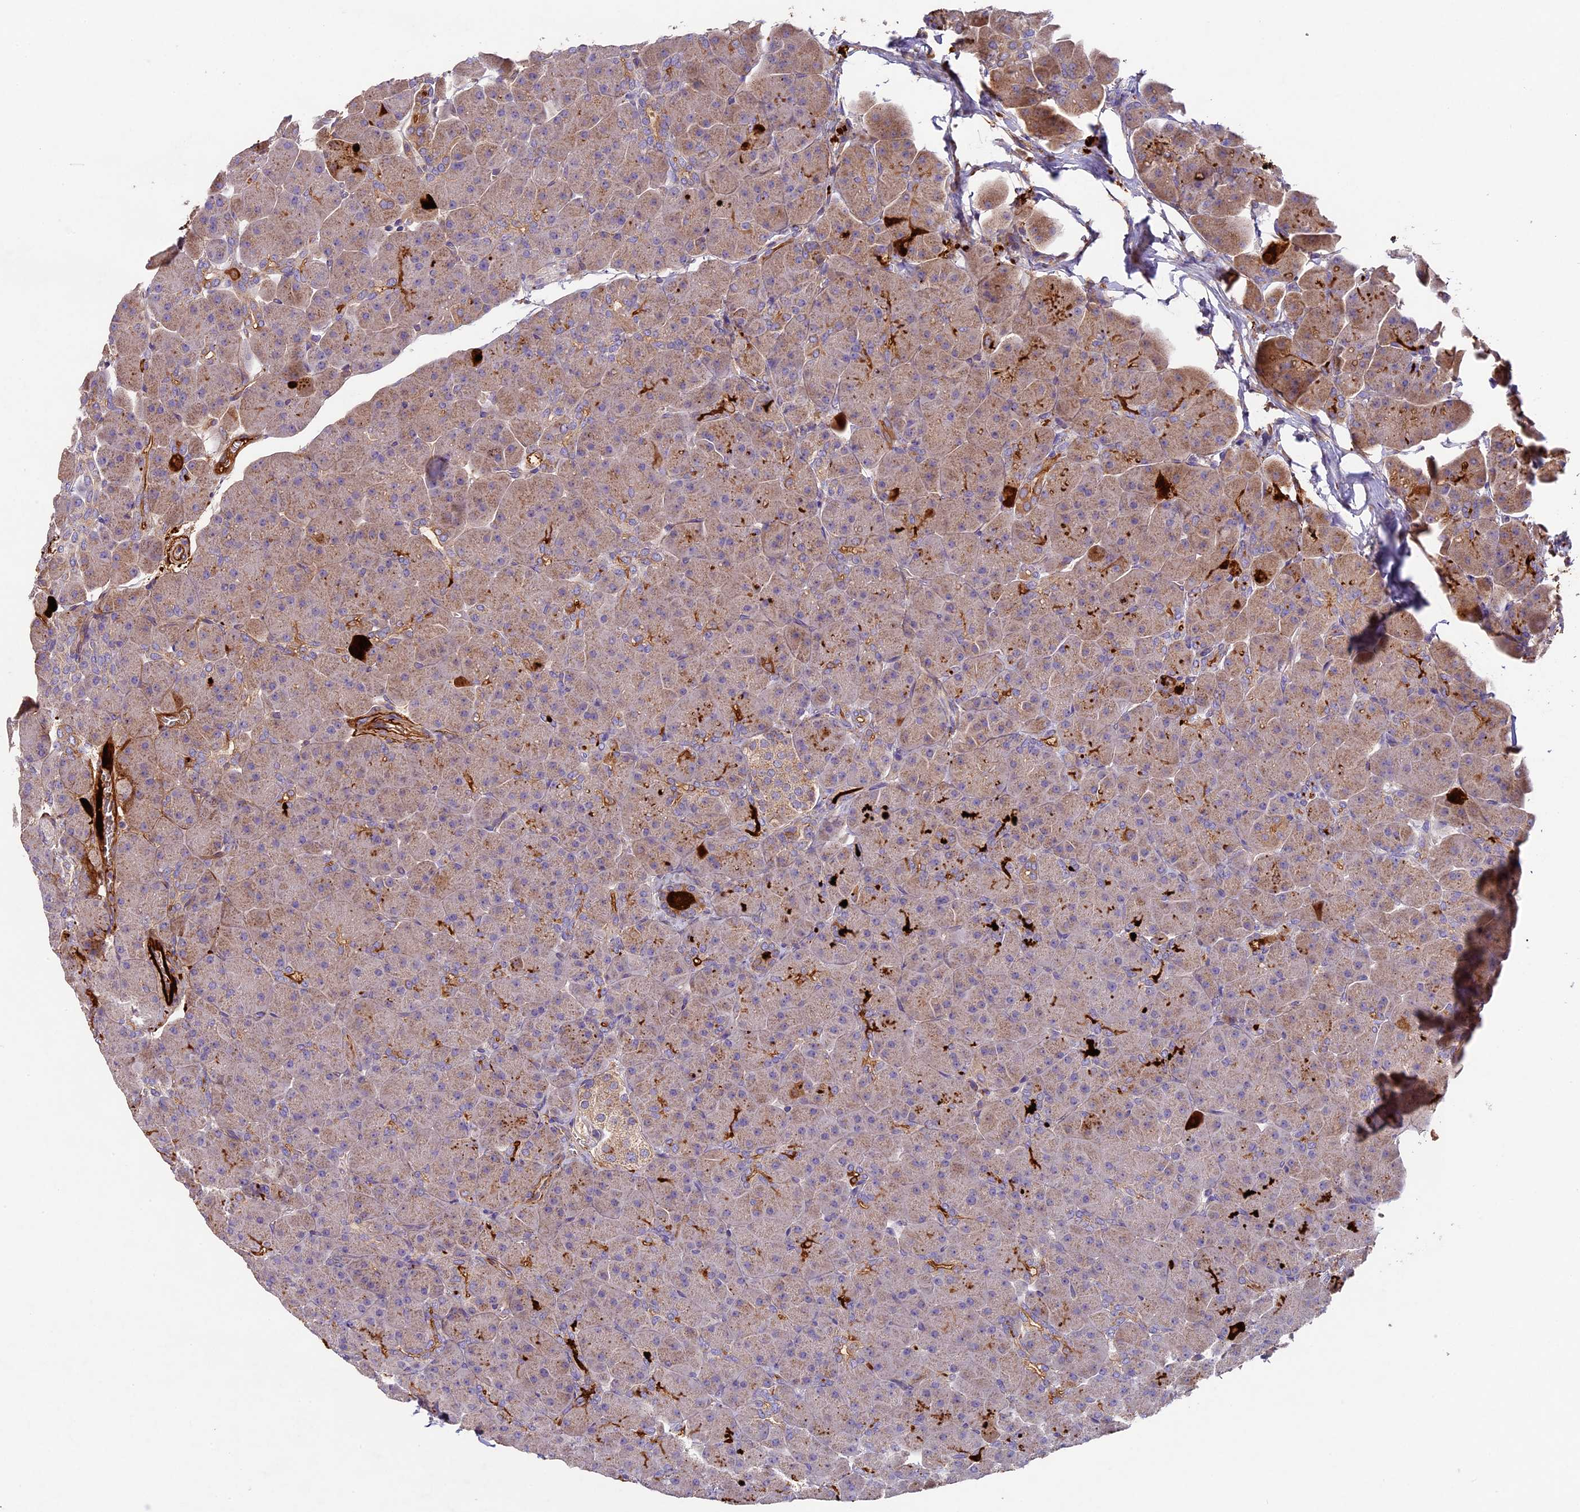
{"staining": {"intensity": "strong", "quantity": "25%-75%", "location": "cytoplasmic/membranous"}, "tissue": "pancreas", "cell_type": "Exocrine glandular cells", "image_type": "normal", "snomed": [{"axis": "morphology", "description": "Normal tissue, NOS"}, {"axis": "topography", "description": "Pancreas"}], "caption": "Immunohistochemical staining of unremarkable pancreas demonstrates 25%-75% levels of strong cytoplasmic/membranous protein expression in approximately 25%-75% of exocrine glandular cells. The protein of interest is stained brown, and the nuclei are stained in blue (DAB IHC with brightfield microscopy, high magnification).", "gene": "PMPCB", "patient": {"sex": "male", "age": 66}}